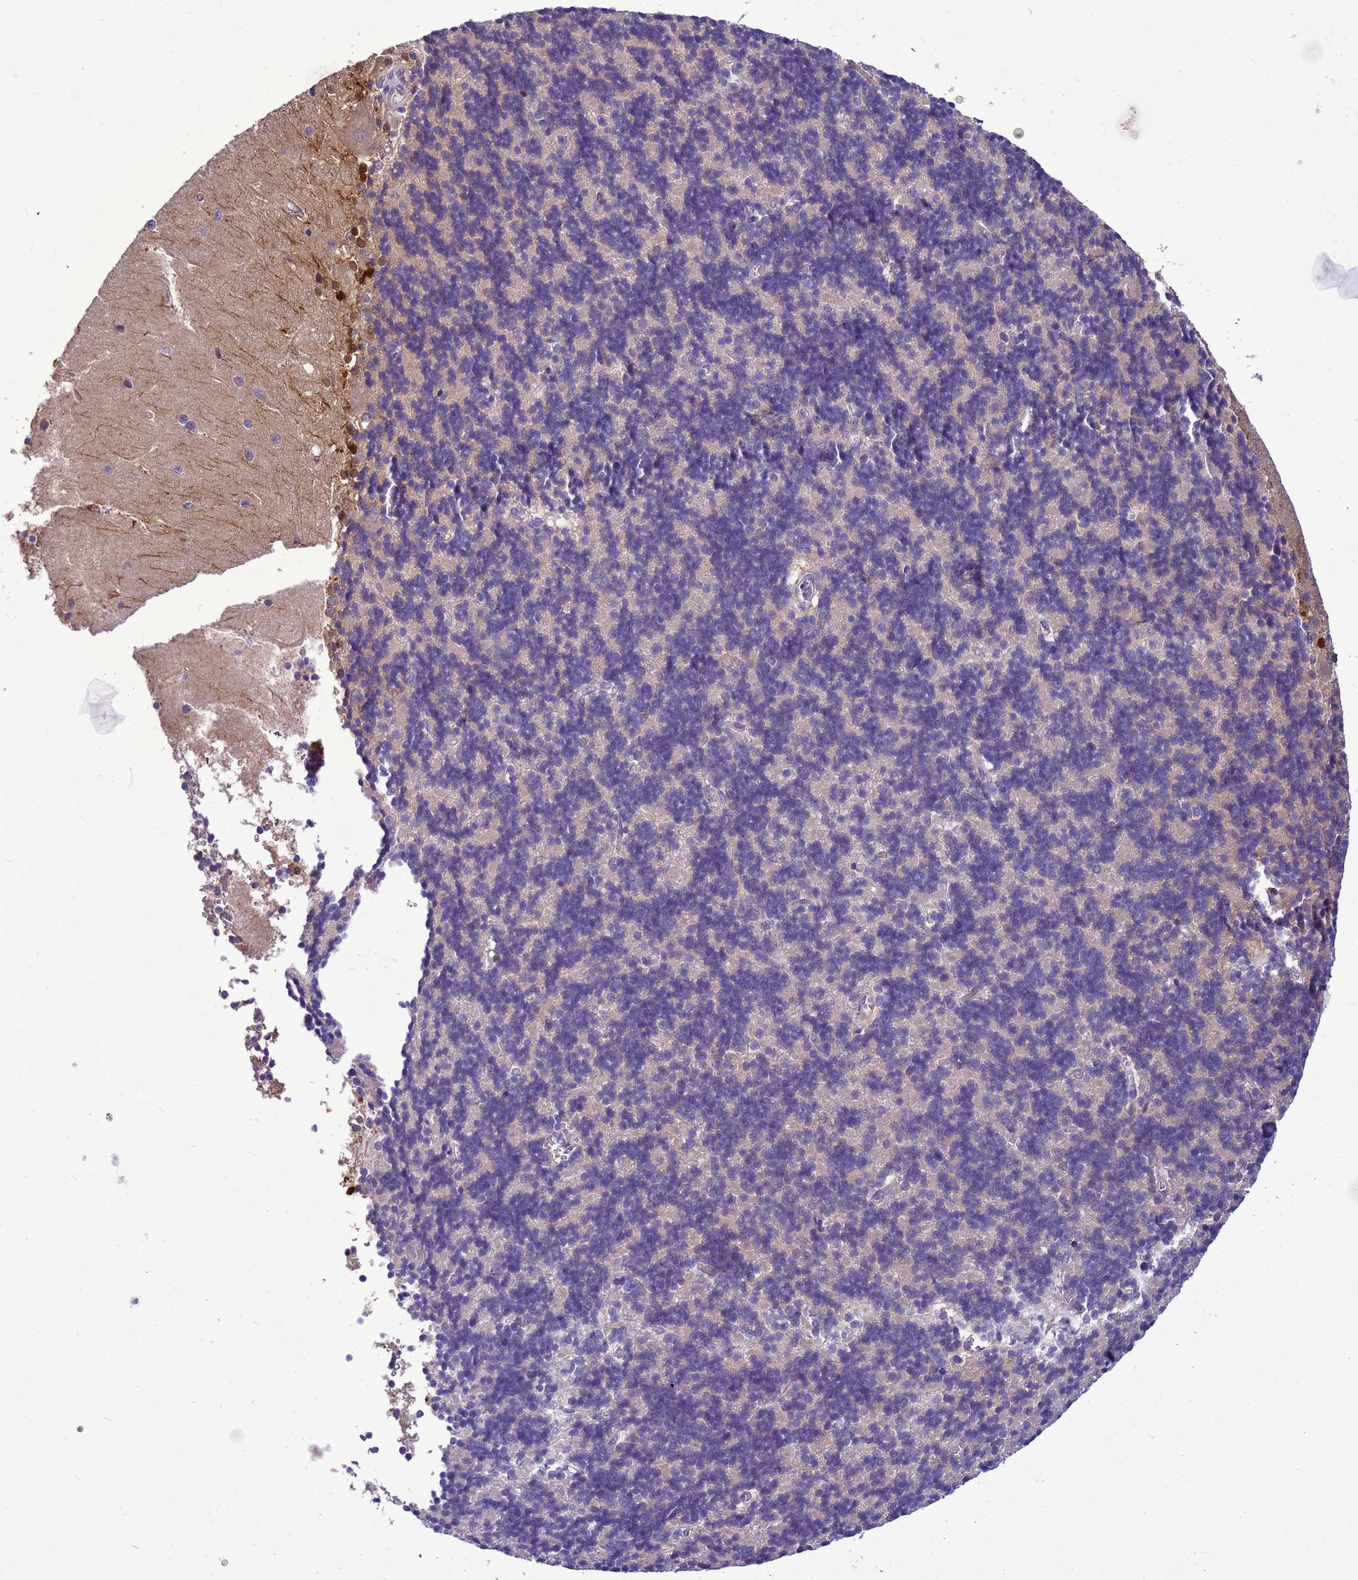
{"staining": {"intensity": "negative", "quantity": "none", "location": "none"}, "tissue": "cerebellum", "cell_type": "Cells in granular layer", "image_type": "normal", "snomed": [{"axis": "morphology", "description": "Normal tissue, NOS"}, {"axis": "topography", "description": "Cerebellum"}], "caption": "Human cerebellum stained for a protein using immunohistochemistry (IHC) reveals no positivity in cells in granular layer.", "gene": "ADAMTS7", "patient": {"sex": "male", "age": 37}}